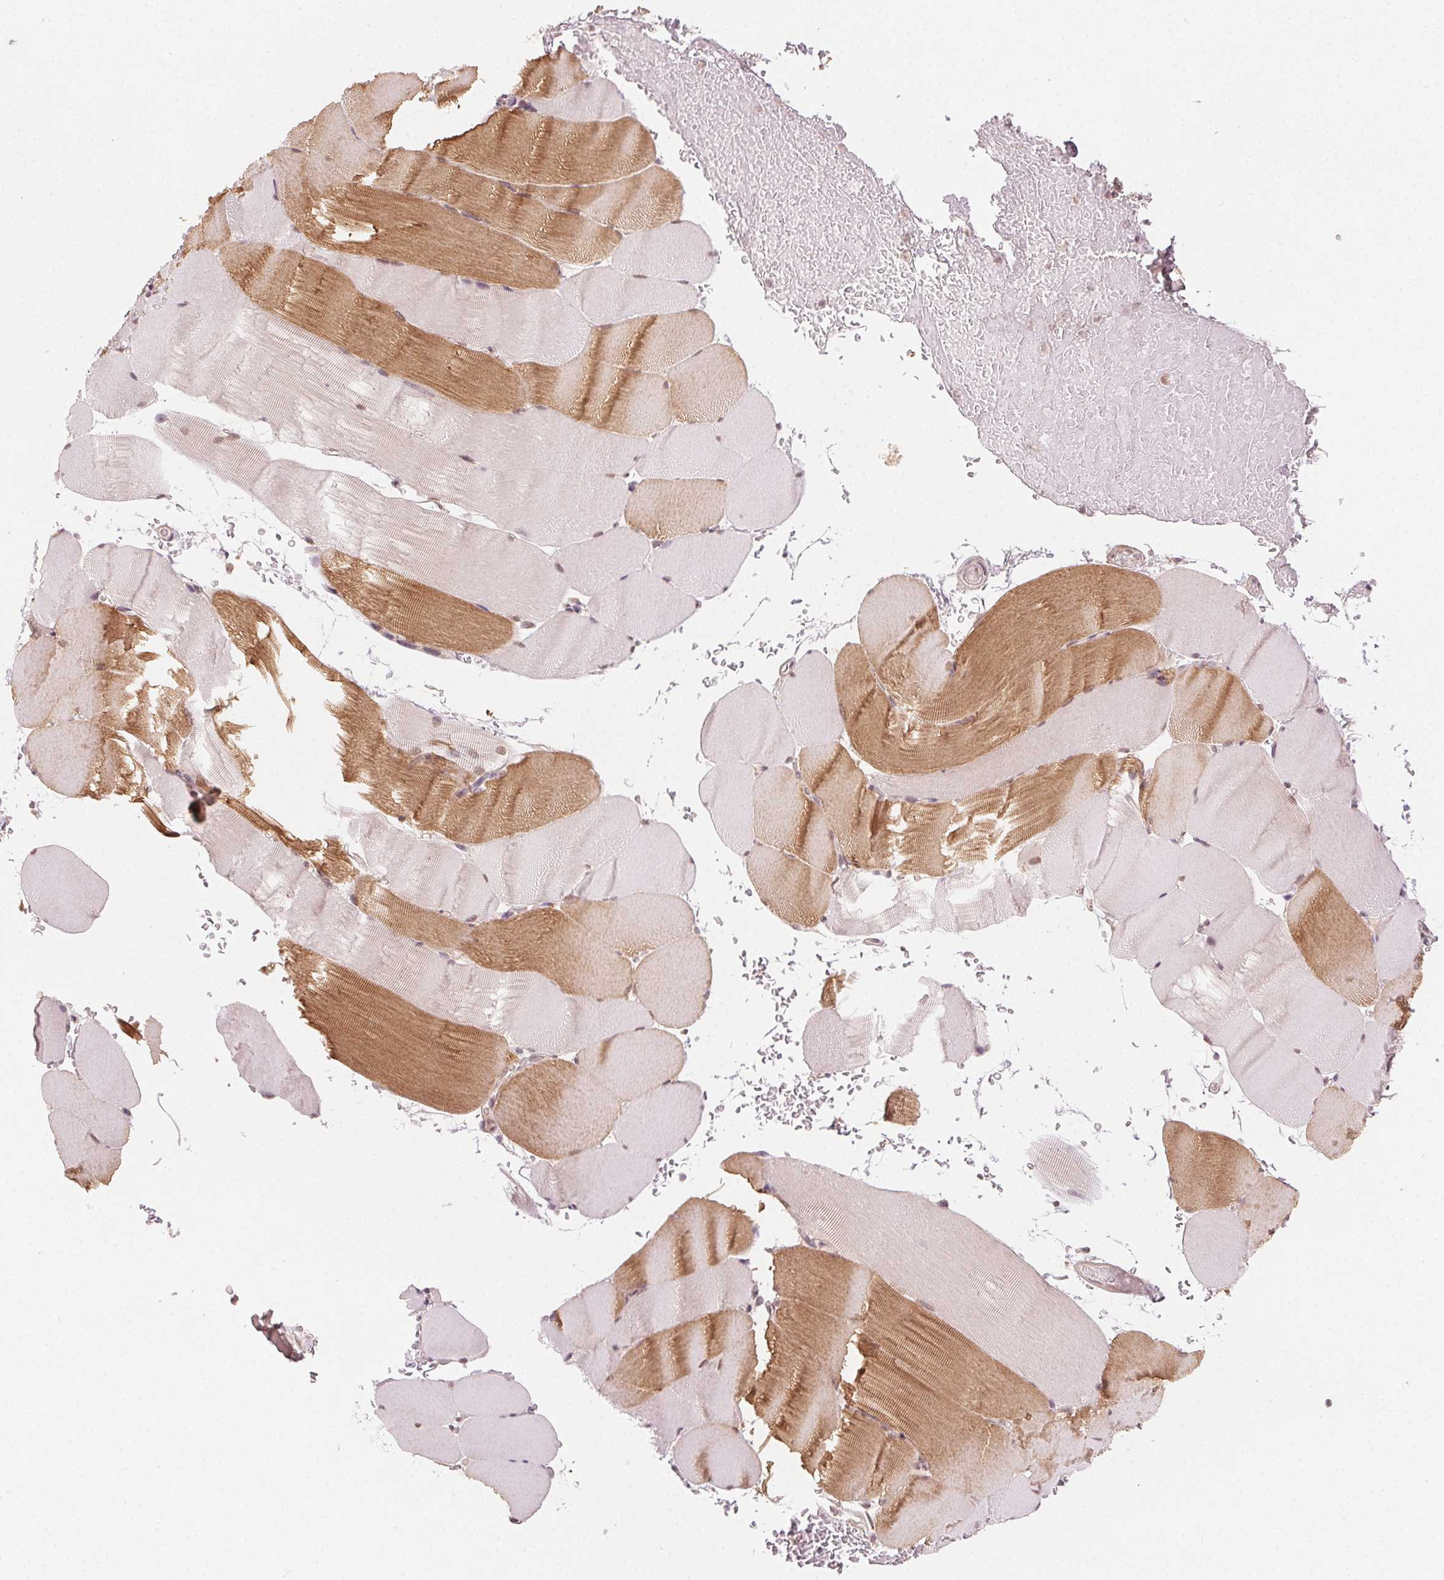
{"staining": {"intensity": "moderate", "quantity": "25%-75%", "location": "cytoplasmic/membranous"}, "tissue": "skeletal muscle", "cell_type": "Myocytes", "image_type": "normal", "snomed": [{"axis": "morphology", "description": "Normal tissue, NOS"}, {"axis": "topography", "description": "Skeletal muscle"}], "caption": "Protein analysis of unremarkable skeletal muscle demonstrates moderate cytoplasmic/membranous positivity in approximately 25%-75% of myocytes. The staining was performed using DAB (3,3'-diaminobenzidine), with brown indicating positive protein expression. Nuclei are stained blue with hematoxylin.", "gene": "TUB", "patient": {"sex": "female", "age": 37}}